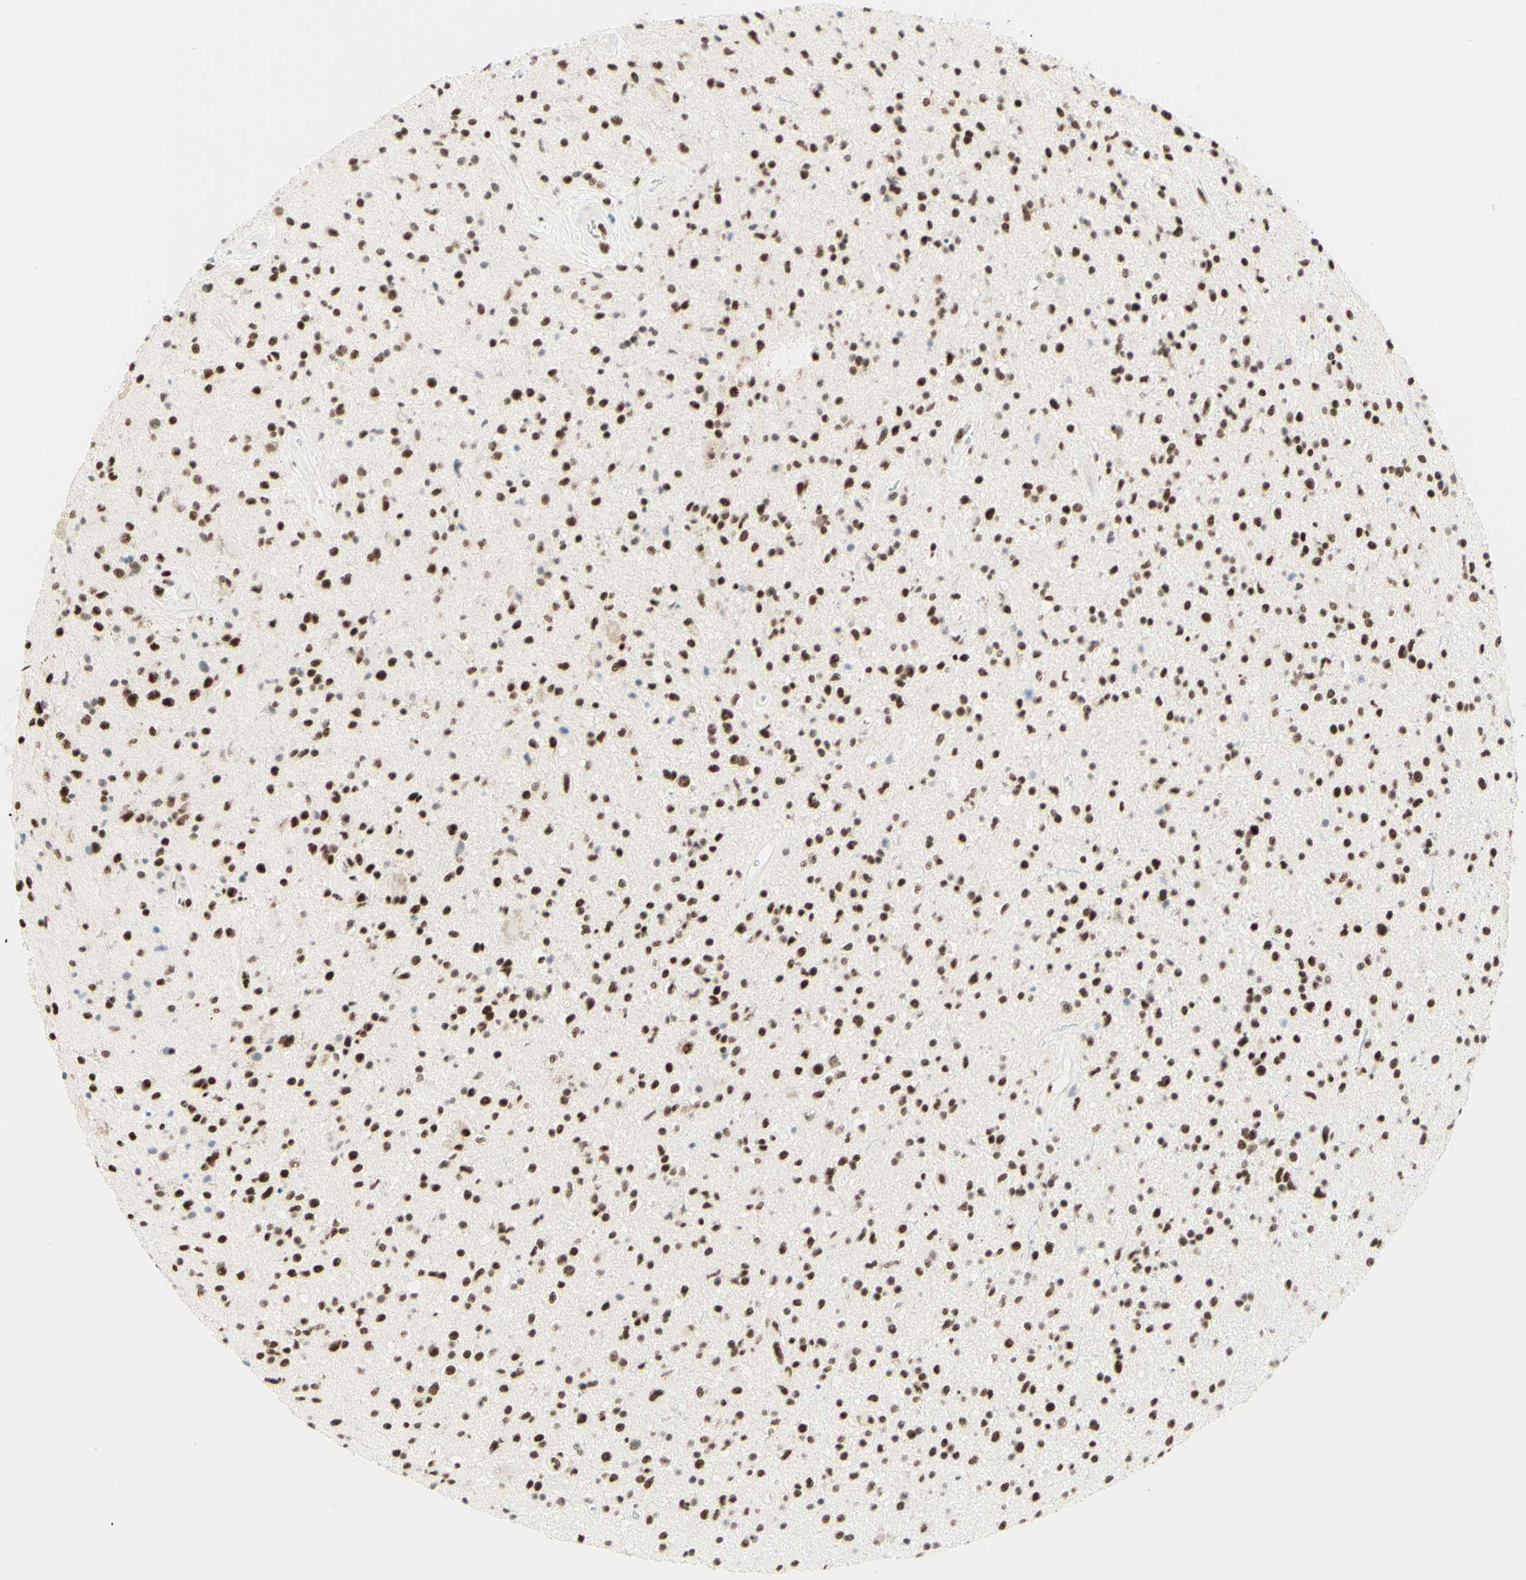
{"staining": {"intensity": "strong", "quantity": ">75%", "location": "nuclear"}, "tissue": "glioma", "cell_type": "Tumor cells", "image_type": "cancer", "snomed": [{"axis": "morphology", "description": "Glioma, malignant, High grade"}, {"axis": "topography", "description": "Brain"}], "caption": "Glioma stained for a protein shows strong nuclear positivity in tumor cells.", "gene": "WTAP", "patient": {"sex": "male", "age": 33}}